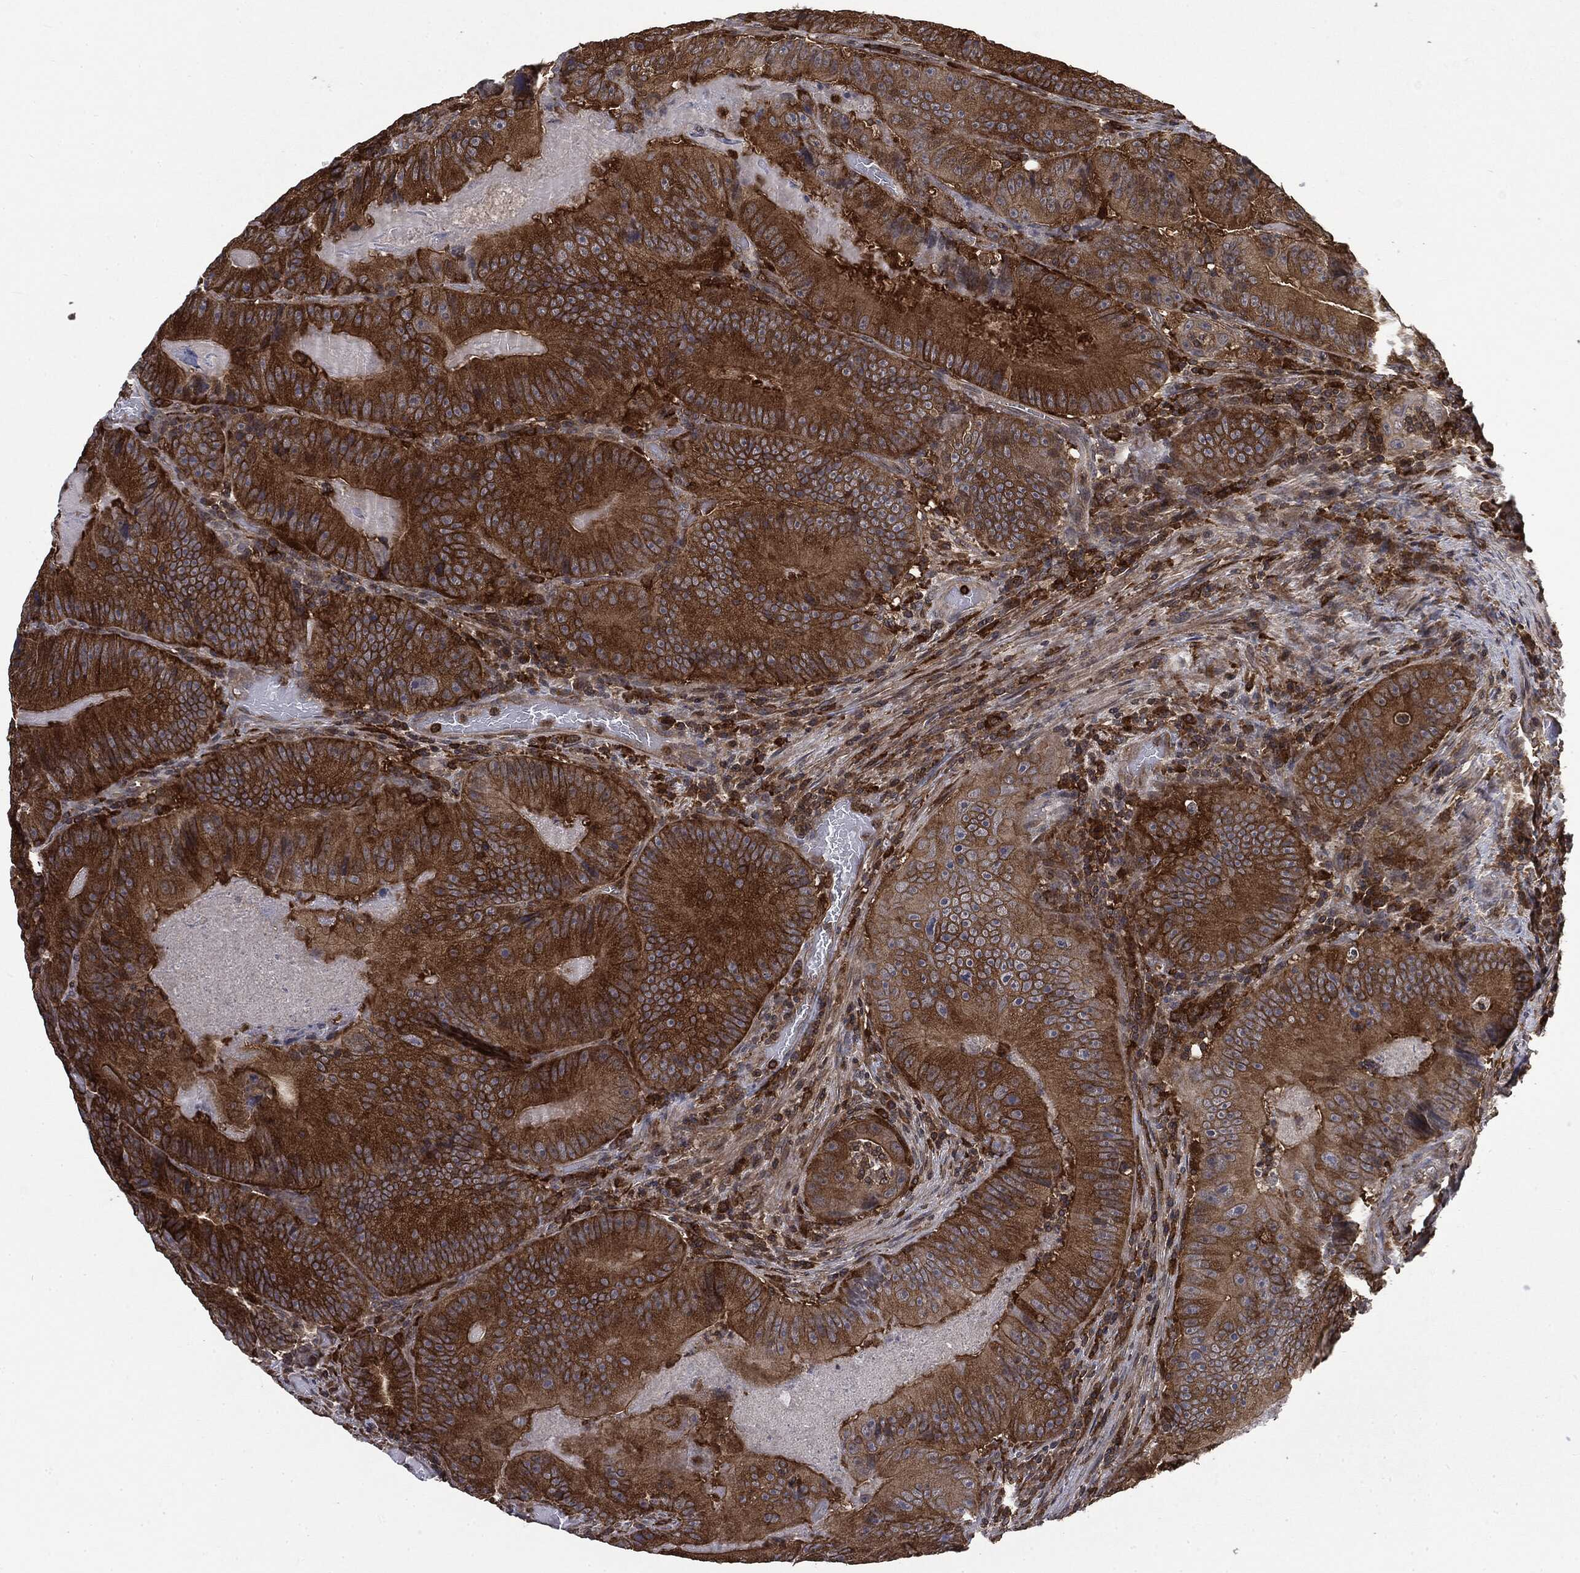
{"staining": {"intensity": "strong", "quantity": ">75%", "location": "cytoplasmic/membranous"}, "tissue": "colorectal cancer", "cell_type": "Tumor cells", "image_type": "cancer", "snomed": [{"axis": "morphology", "description": "Adenocarcinoma, NOS"}, {"axis": "topography", "description": "Colon"}], "caption": "This is a histology image of IHC staining of adenocarcinoma (colorectal), which shows strong positivity in the cytoplasmic/membranous of tumor cells.", "gene": "SNX5", "patient": {"sex": "female", "age": 86}}